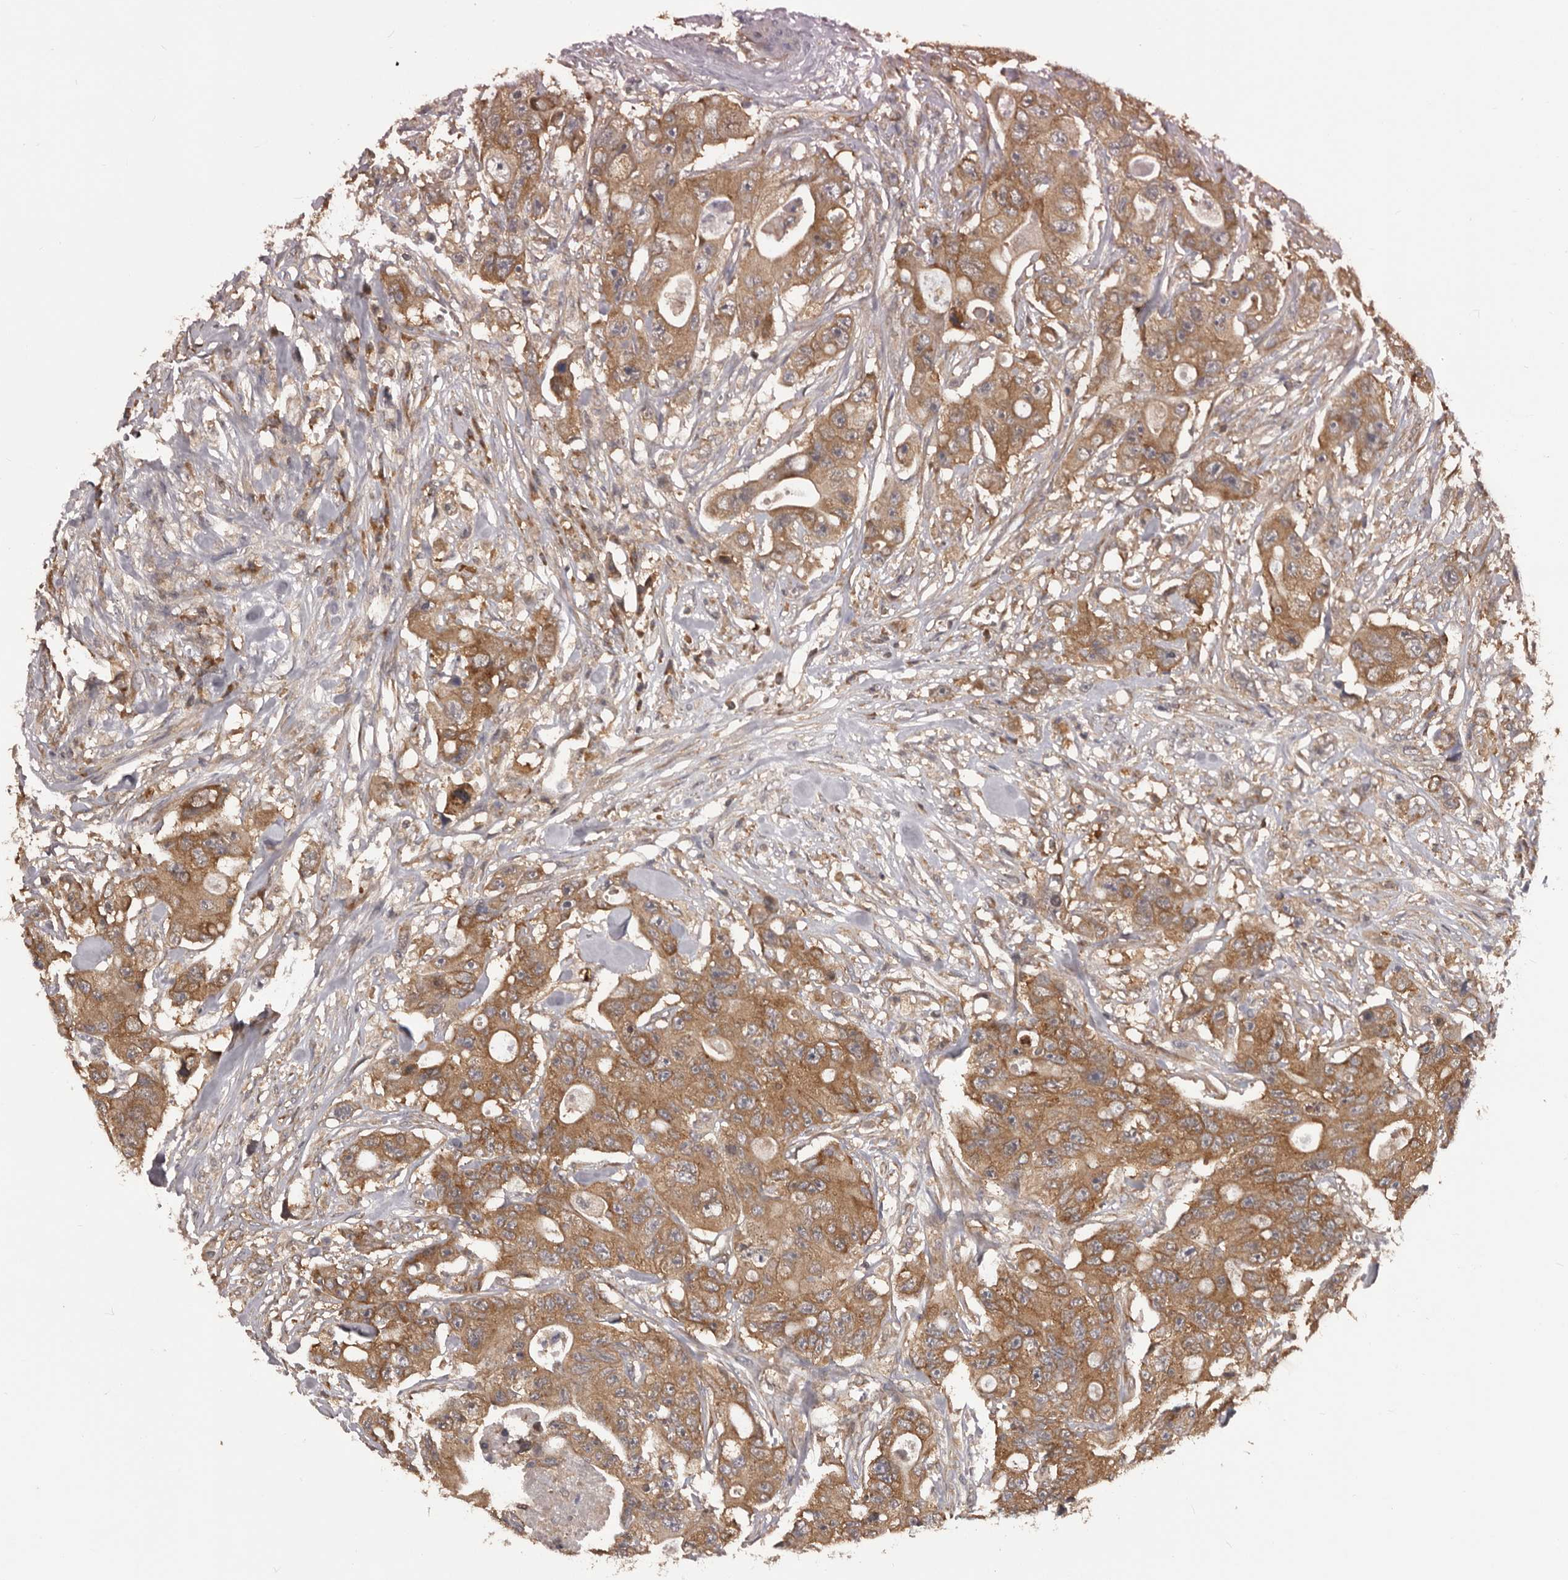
{"staining": {"intensity": "moderate", "quantity": ">75%", "location": "cytoplasmic/membranous"}, "tissue": "colorectal cancer", "cell_type": "Tumor cells", "image_type": "cancer", "snomed": [{"axis": "morphology", "description": "Adenocarcinoma, NOS"}, {"axis": "topography", "description": "Colon"}], "caption": "This image displays colorectal cancer stained with immunohistochemistry (IHC) to label a protein in brown. The cytoplasmic/membranous of tumor cells show moderate positivity for the protein. Nuclei are counter-stained blue.", "gene": "HBS1L", "patient": {"sex": "female", "age": 46}}